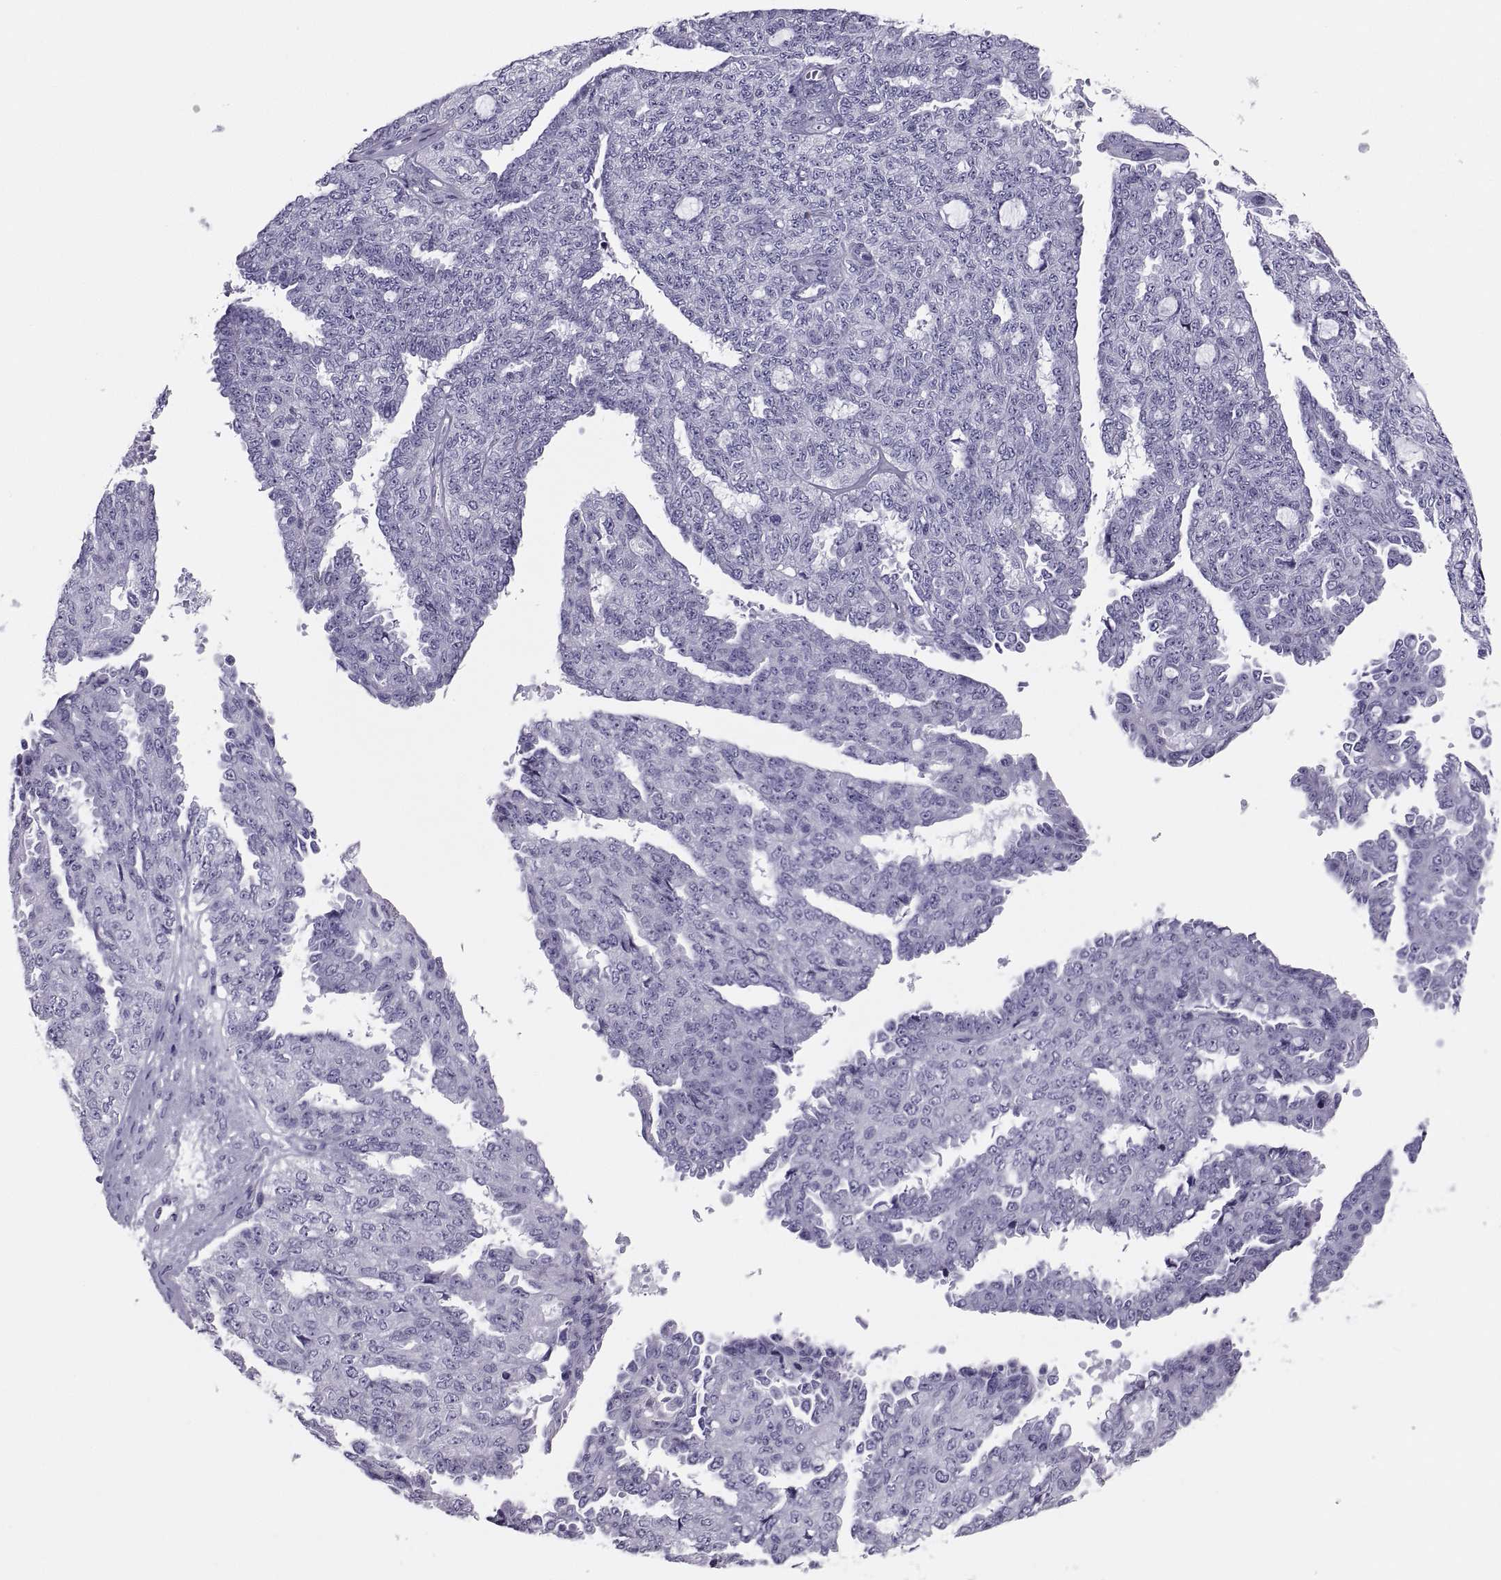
{"staining": {"intensity": "negative", "quantity": "none", "location": "none"}, "tissue": "ovarian cancer", "cell_type": "Tumor cells", "image_type": "cancer", "snomed": [{"axis": "morphology", "description": "Cystadenocarcinoma, serous, NOS"}, {"axis": "topography", "description": "Ovary"}], "caption": "Immunohistochemistry image of ovarian cancer (serous cystadenocarcinoma) stained for a protein (brown), which exhibits no expression in tumor cells.", "gene": "PAX2", "patient": {"sex": "female", "age": 71}}